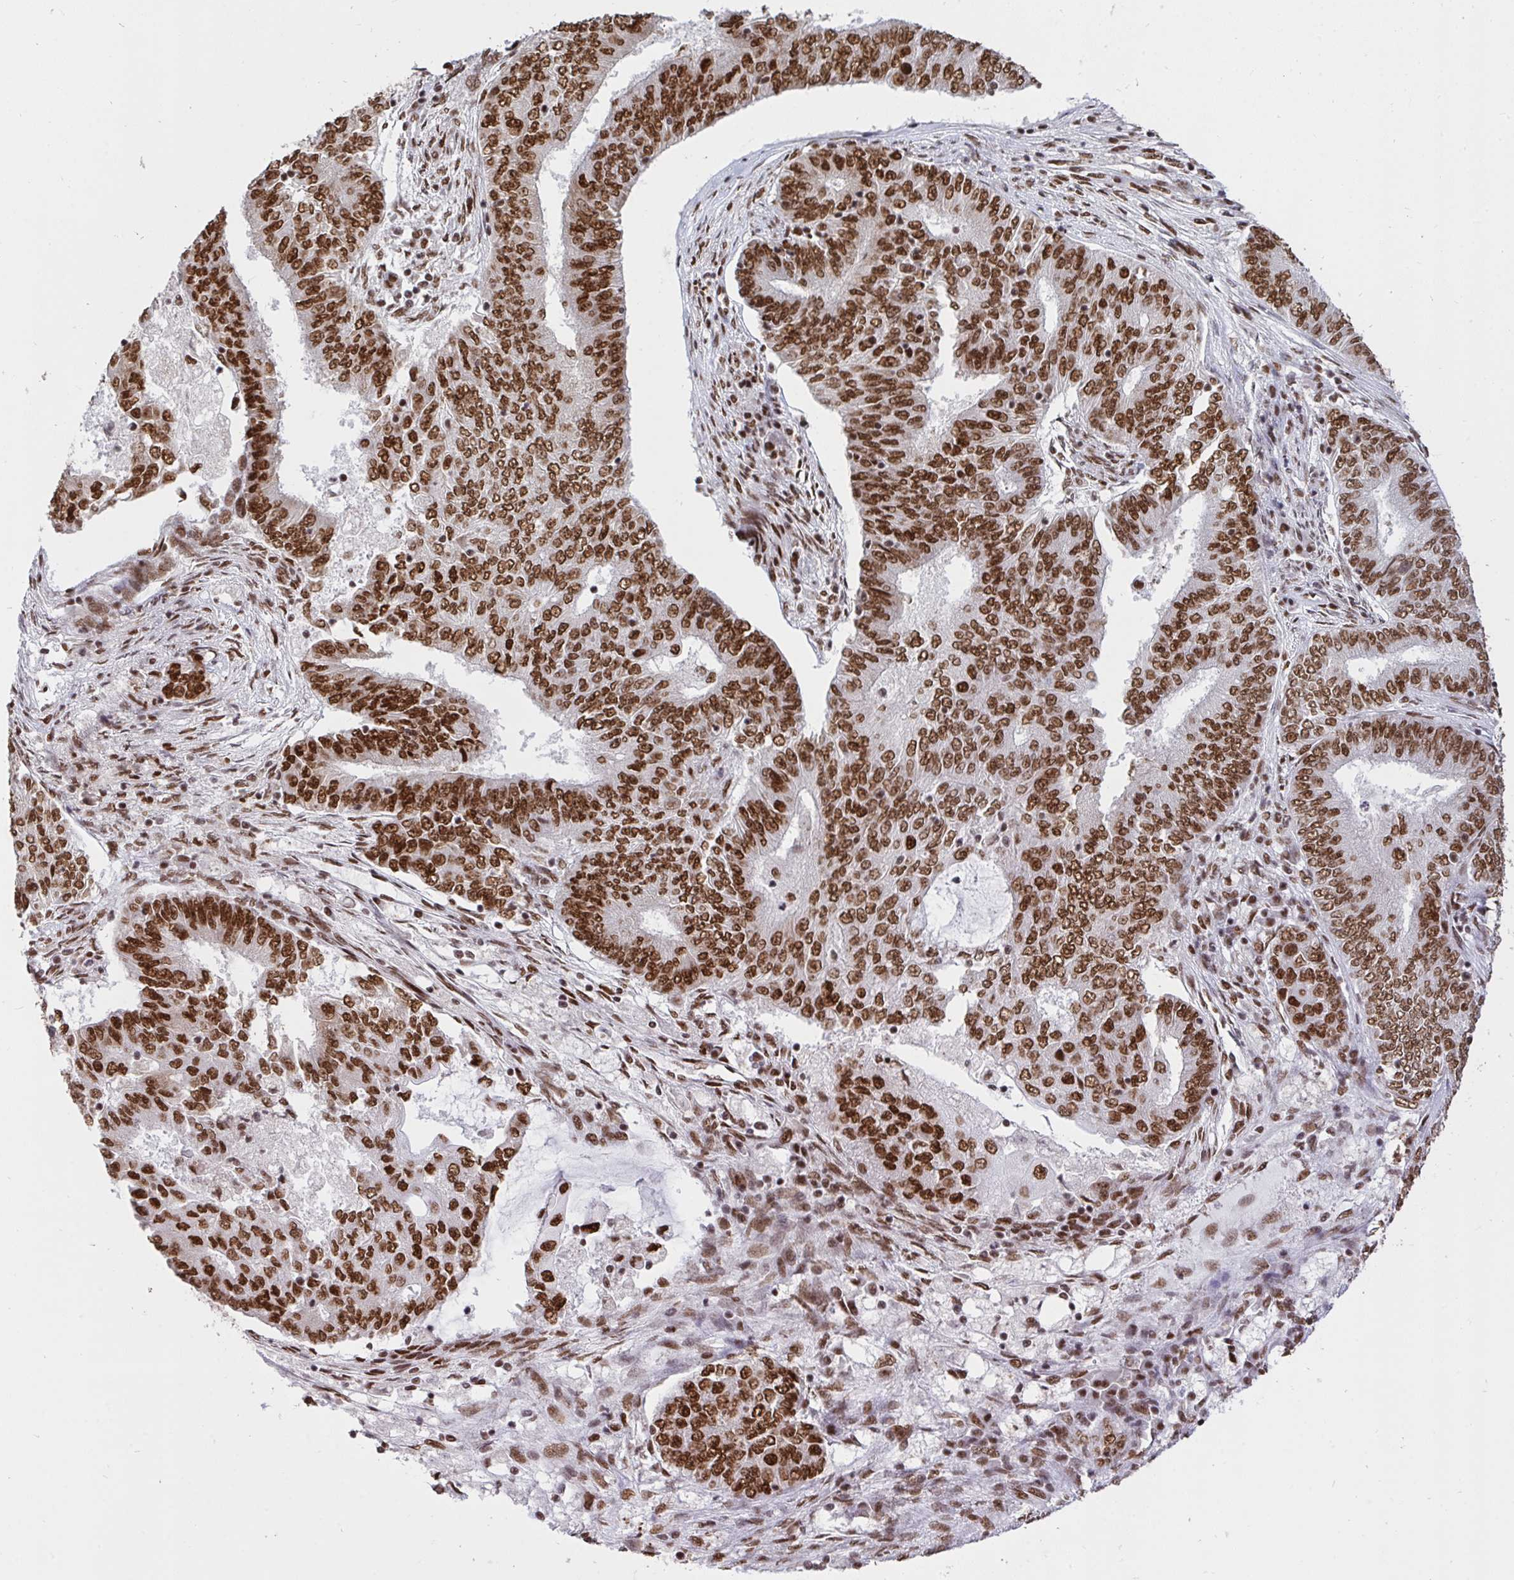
{"staining": {"intensity": "strong", "quantity": ">75%", "location": "nuclear"}, "tissue": "endometrial cancer", "cell_type": "Tumor cells", "image_type": "cancer", "snomed": [{"axis": "morphology", "description": "Adenocarcinoma, NOS"}, {"axis": "topography", "description": "Endometrium"}], "caption": "DAB immunohistochemical staining of endometrial cancer (adenocarcinoma) exhibits strong nuclear protein positivity in approximately >75% of tumor cells. (Stains: DAB in brown, nuclei in blue, Microscopy: brightfield microscopy at high magnification).", "gene": "HNRNPL", "patient": {"sex": "female", "age": 62}}